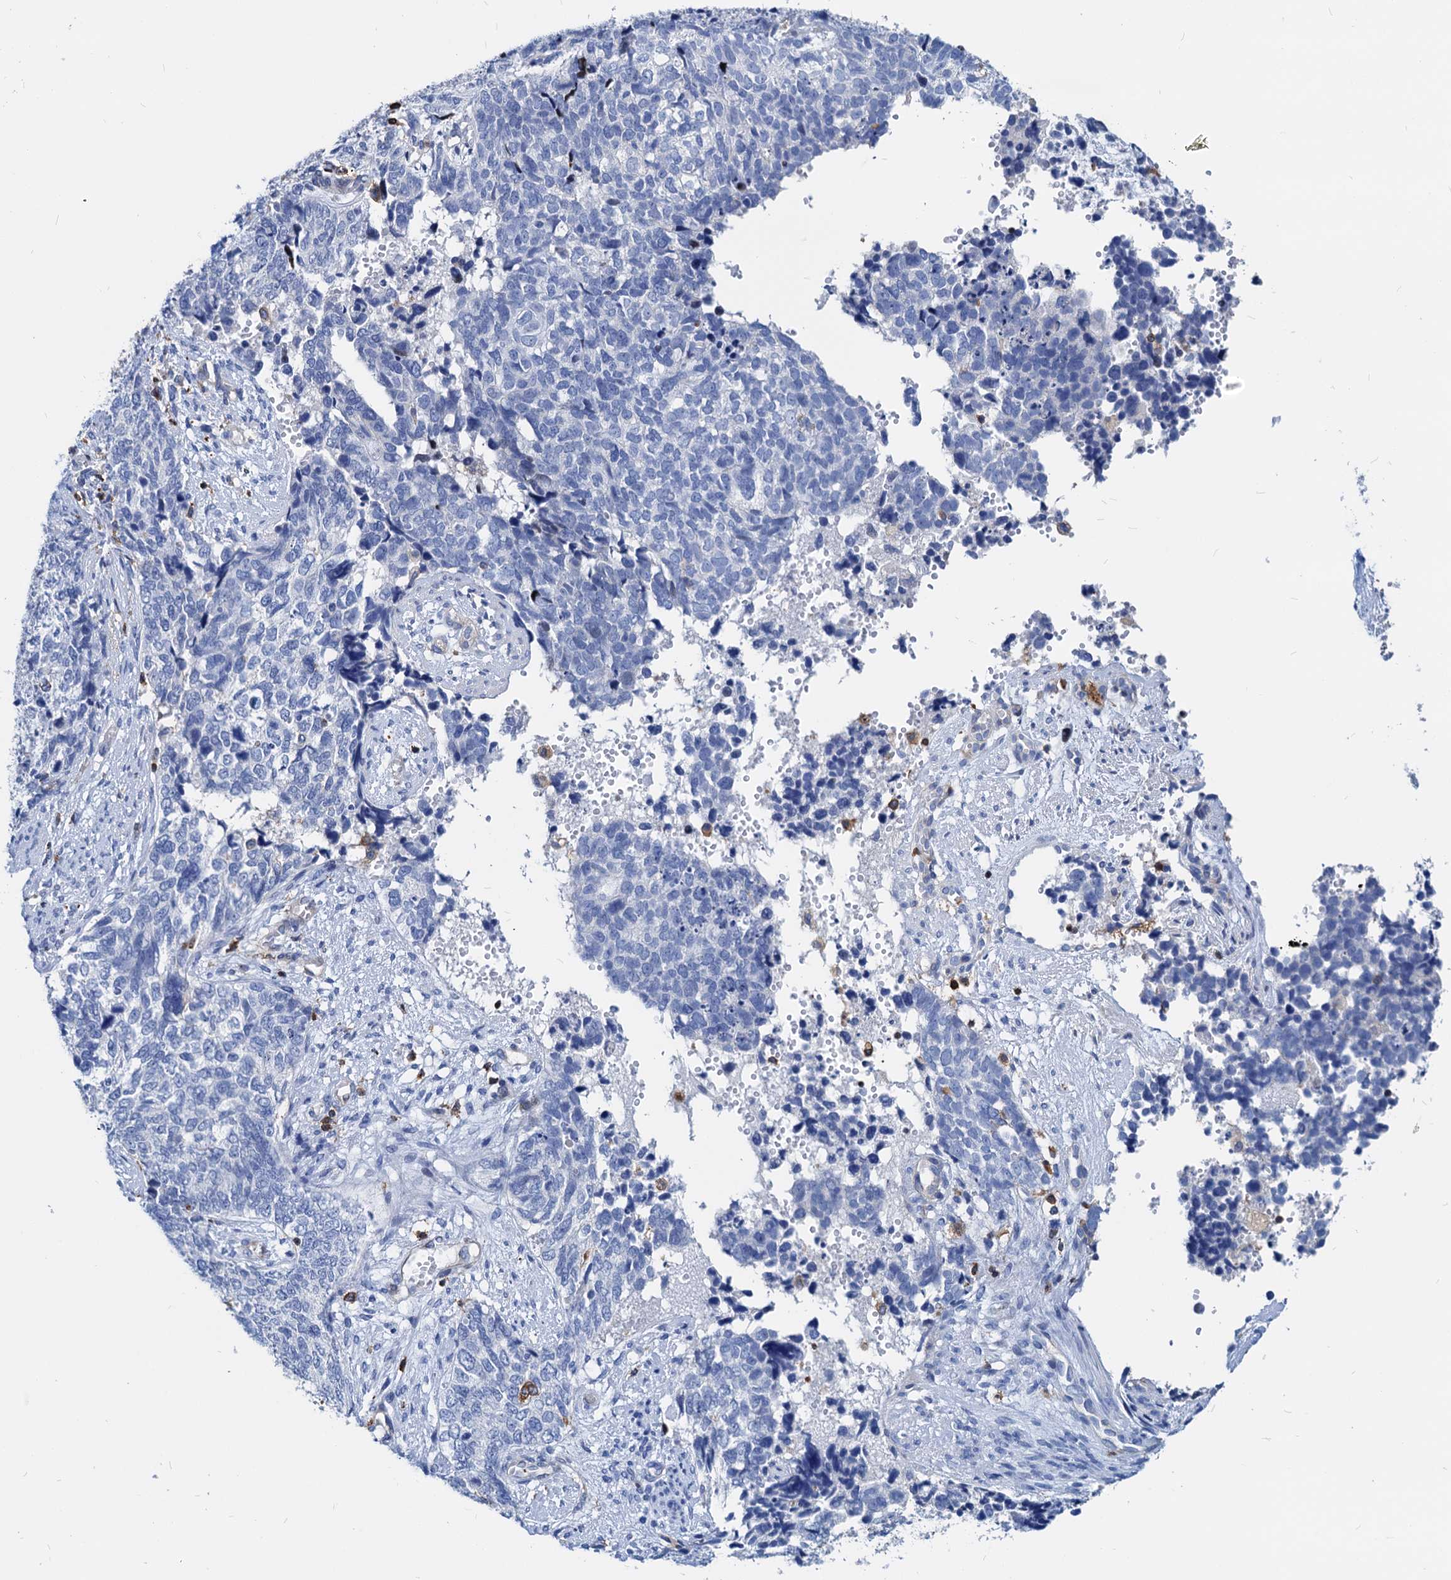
{"staining": {"intensity": "negative", "quantity": "none", "location": "none"}, "tissue": "cervical cancer", "cell_type": "Tumor cells", "image_type": "cancer", "snomed": [{"axis": "morphology", "description": "Squamous cell carcinoma, NOS"}, {"axis": "topography", "description": "Cervix"}], "caption": "Image shows no protein staining in tumor cells of squamous cell carcinoma (cervical) tissue.", "gene": "LCP2", "patient": {"sex": "female", "age": 63}}